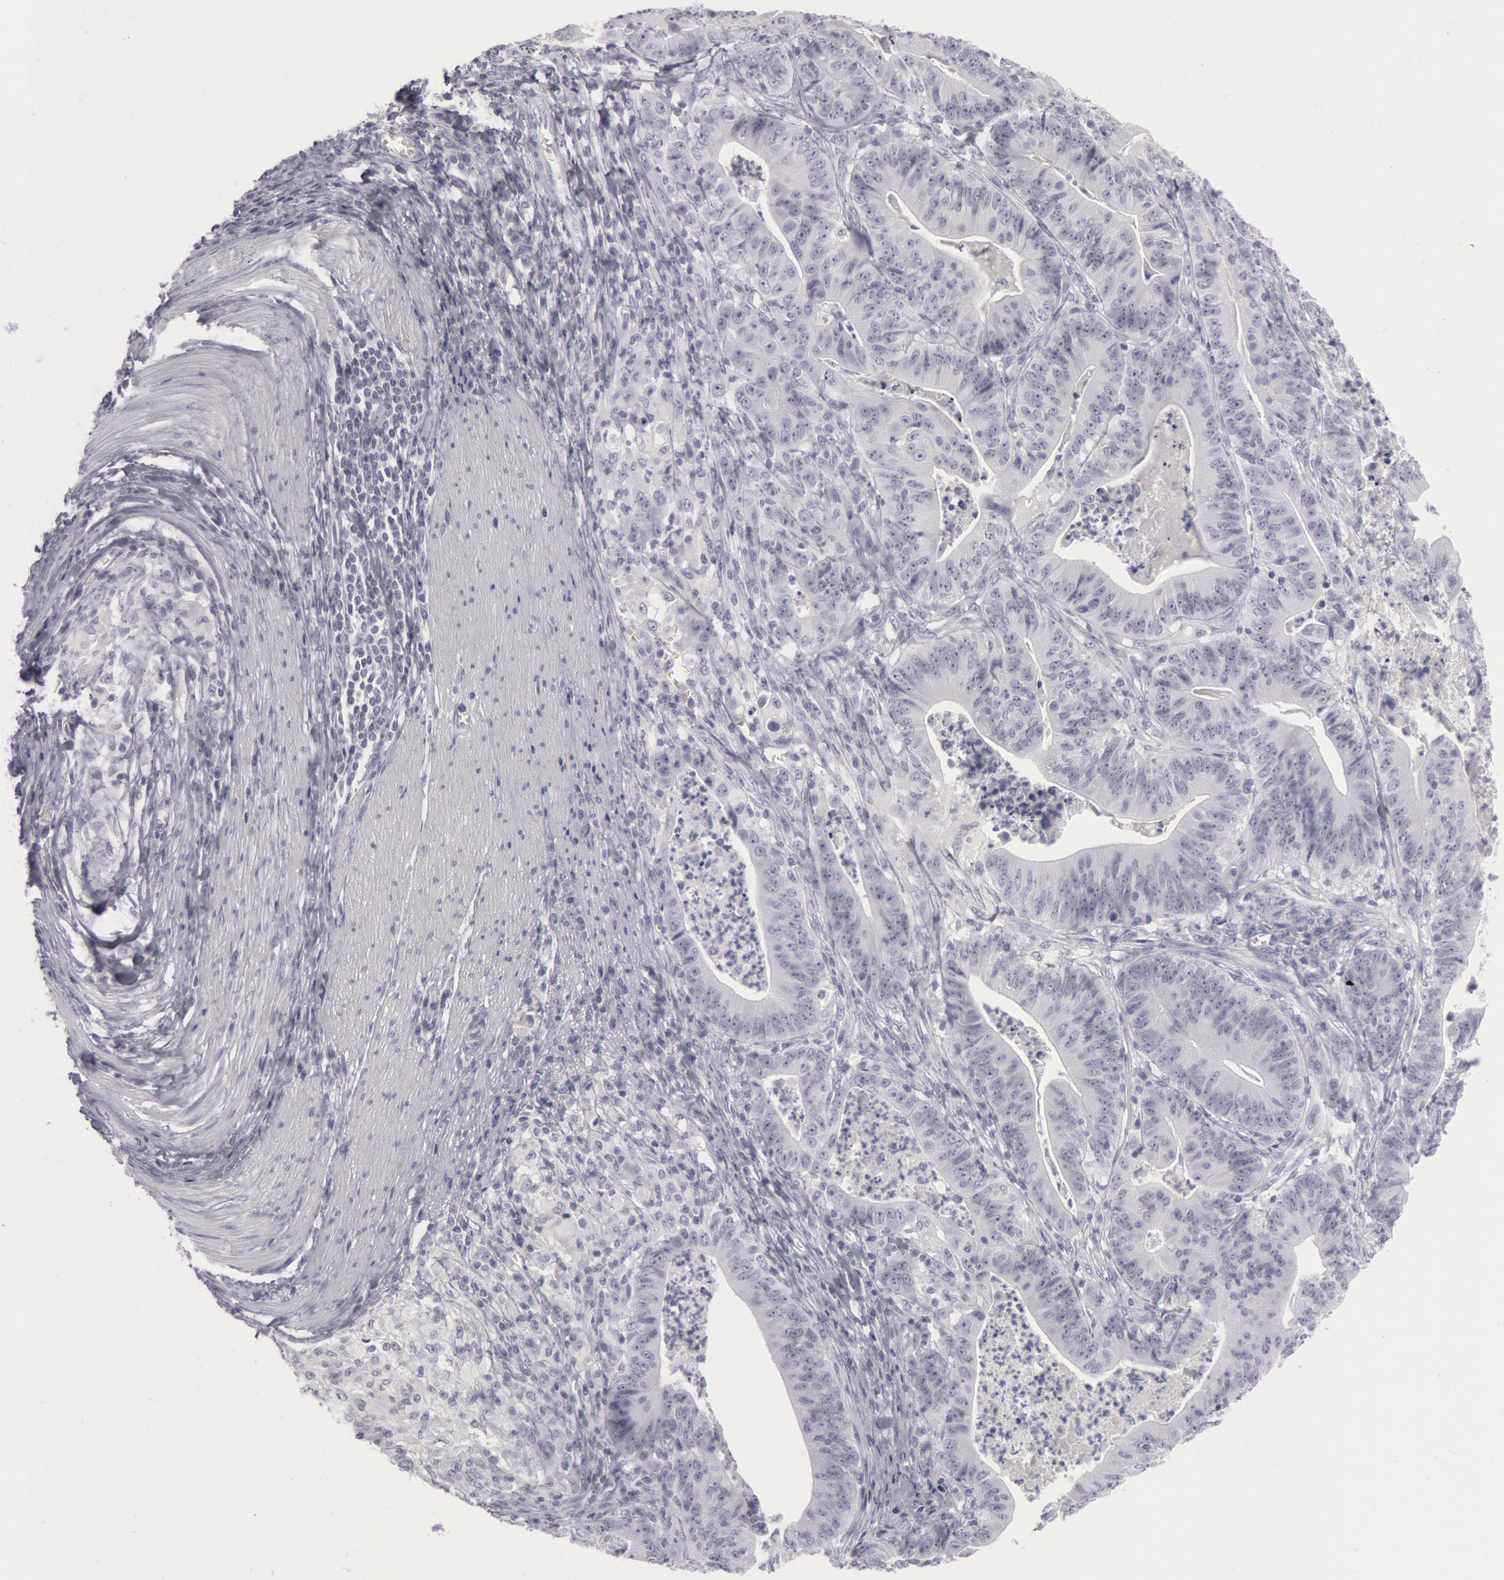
{"staining": {"intensity": "negative", "quantity": "none", "location": "none"}, "tissue": "stomach cancer", "cell_type": "Tumor cells", "image_type": "cancer", "snomed": [{"axis": "morphology", "description": "Adenocarcinoma, NOS"}, {"axis": "topography", "description": "Stomach, lower"}], "caption": "This photomicrograph is of adenocarcinoma (stomach) stained with immunohistochemistry to label a protein in brown with the nuclei are counter-stained blue. There is no positivity in tumor cells.", "gene": "KRT16", "patient": {"sex": "female", "age": 86}}